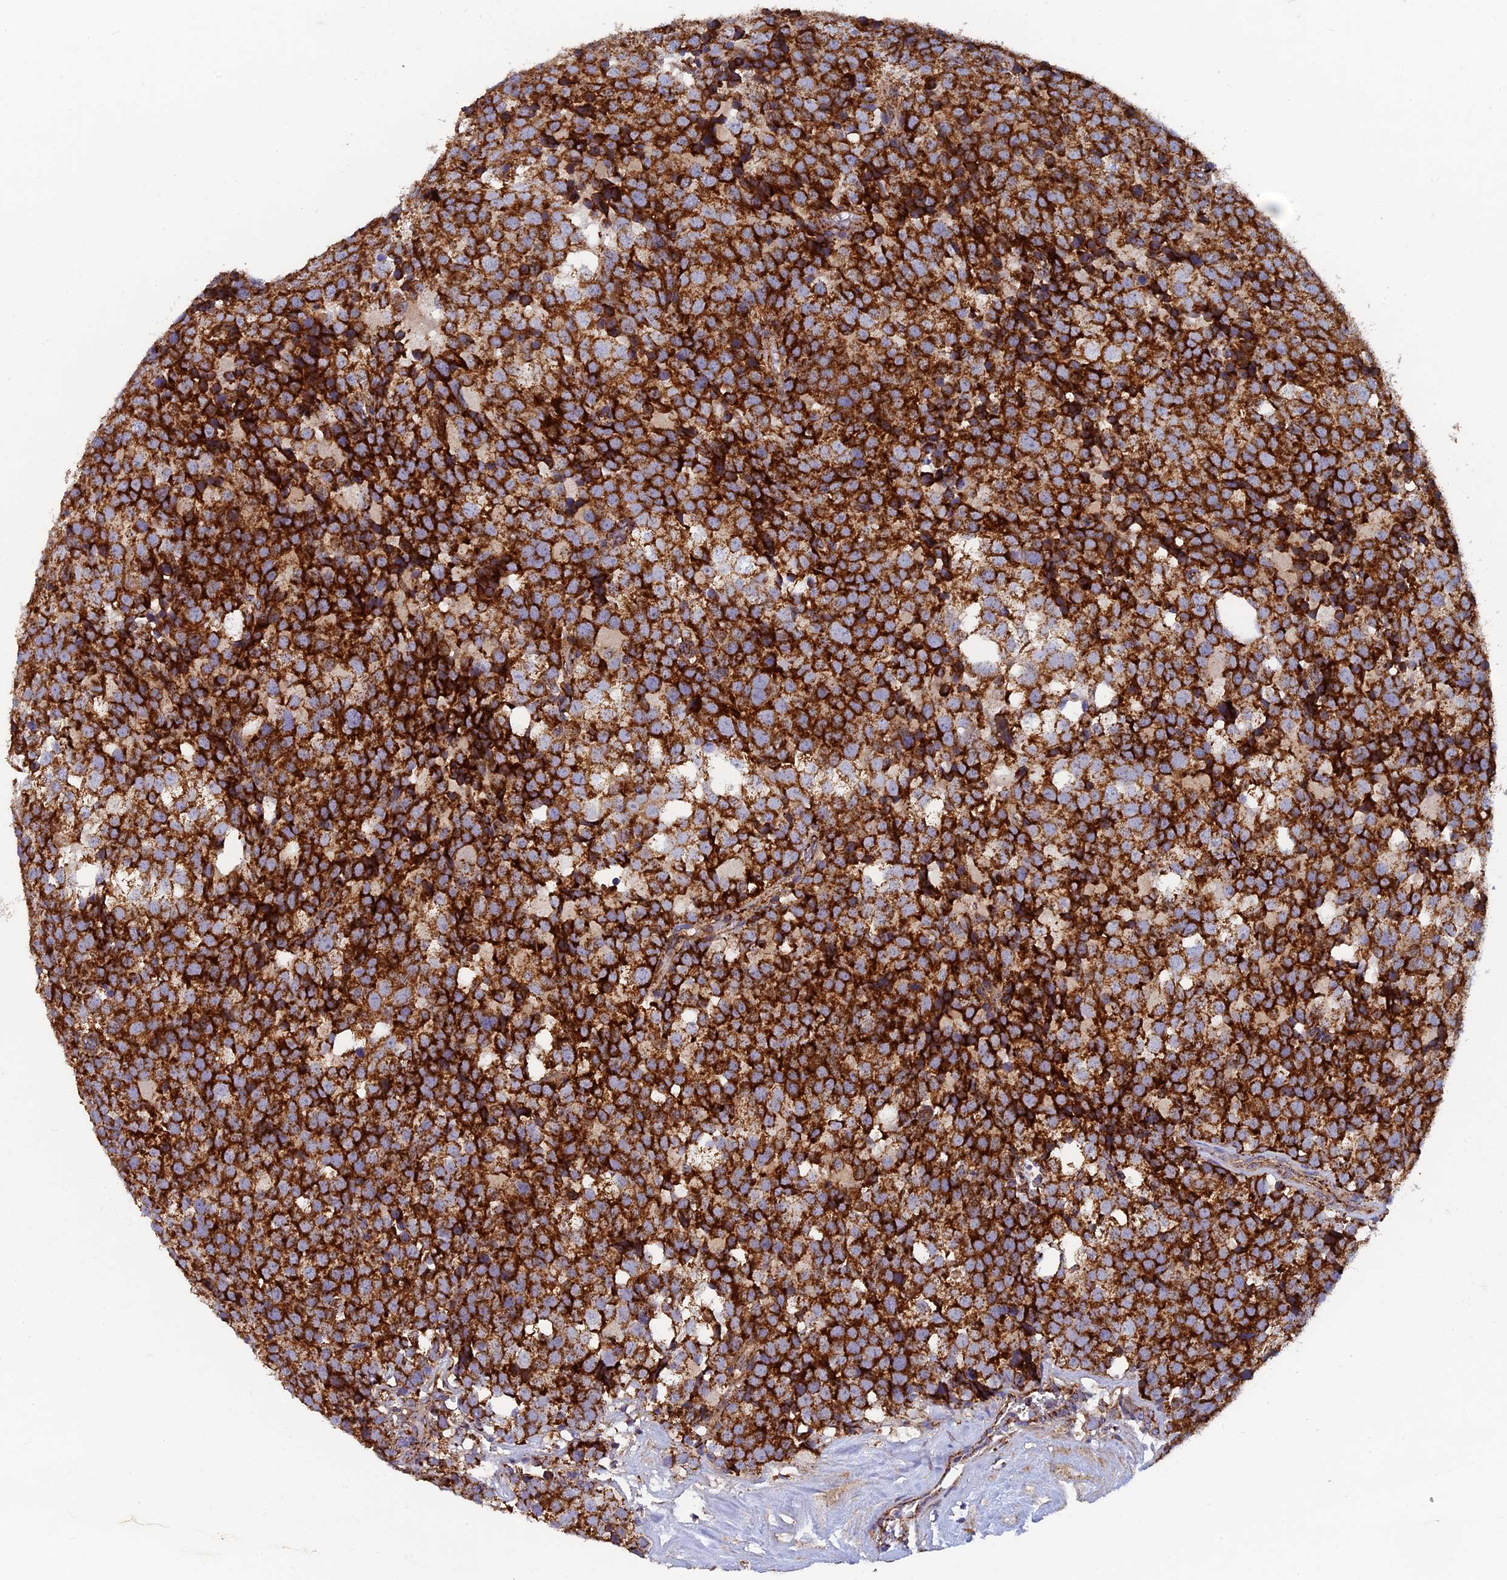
{"staining": {"intensity": "strong", "quantity": ">75%", "location": "cytoplasmic/membranous"}, "tissue": "testis cancer", "cell_type": "Tumor cells", "image_type": "cancer", "snomed": [{"axis": "morphology", "description": "Seminoma, NOS"}, {"axis": "topography", "description": "Testis"}], "caption": "Testis seminoma tissue shows strong cytoplasmic/membranous expression in about >75% of tumor cells, visualized by immunohistochemistry.", "gene": "MRPS9", "patient": {"sex": "male", "age": 71}}